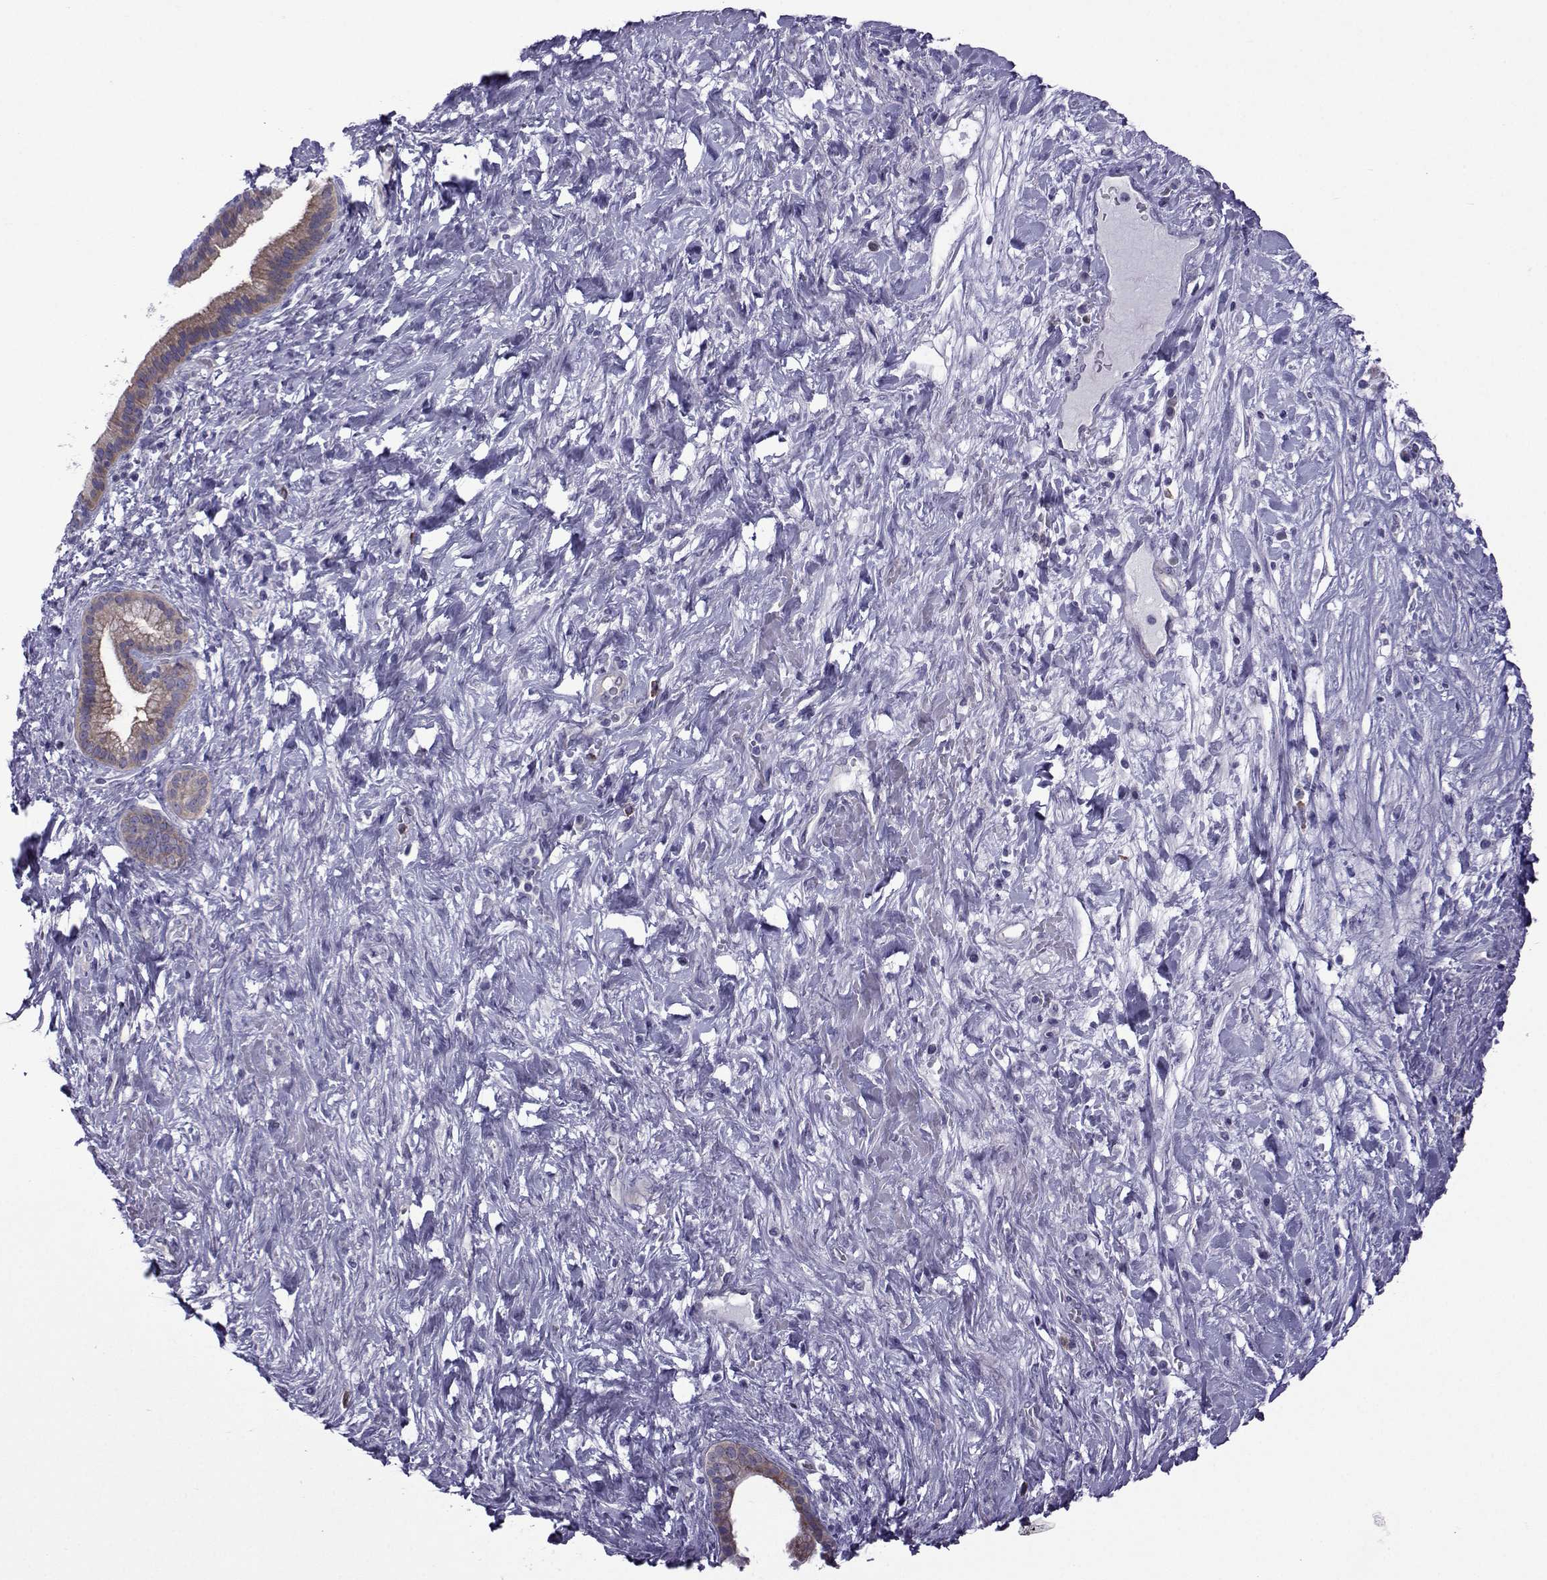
{"staining": {"intensity": "moderate", "quantity": "25%-75%", "location": "cytoplasmic/membranous"}, "tissue": "pancreatic cancer", "cell_type": "Tumor cells", "image_type": "cancer", "snomed": [{"axis": "morphology", "description": "Adenocarcinoma, NOS"}, {"axis": "topography", "description": "Pancreas"}], "caption": "Immunohistochemical staining of pancreatic adenocarcinoma exhibits medium levels of moderate cytoplasmic/membranous expression in about 25%-75% of tumor cells.", "gene": "COL22A1", "patient": {"sex": "male", "age": 44}}